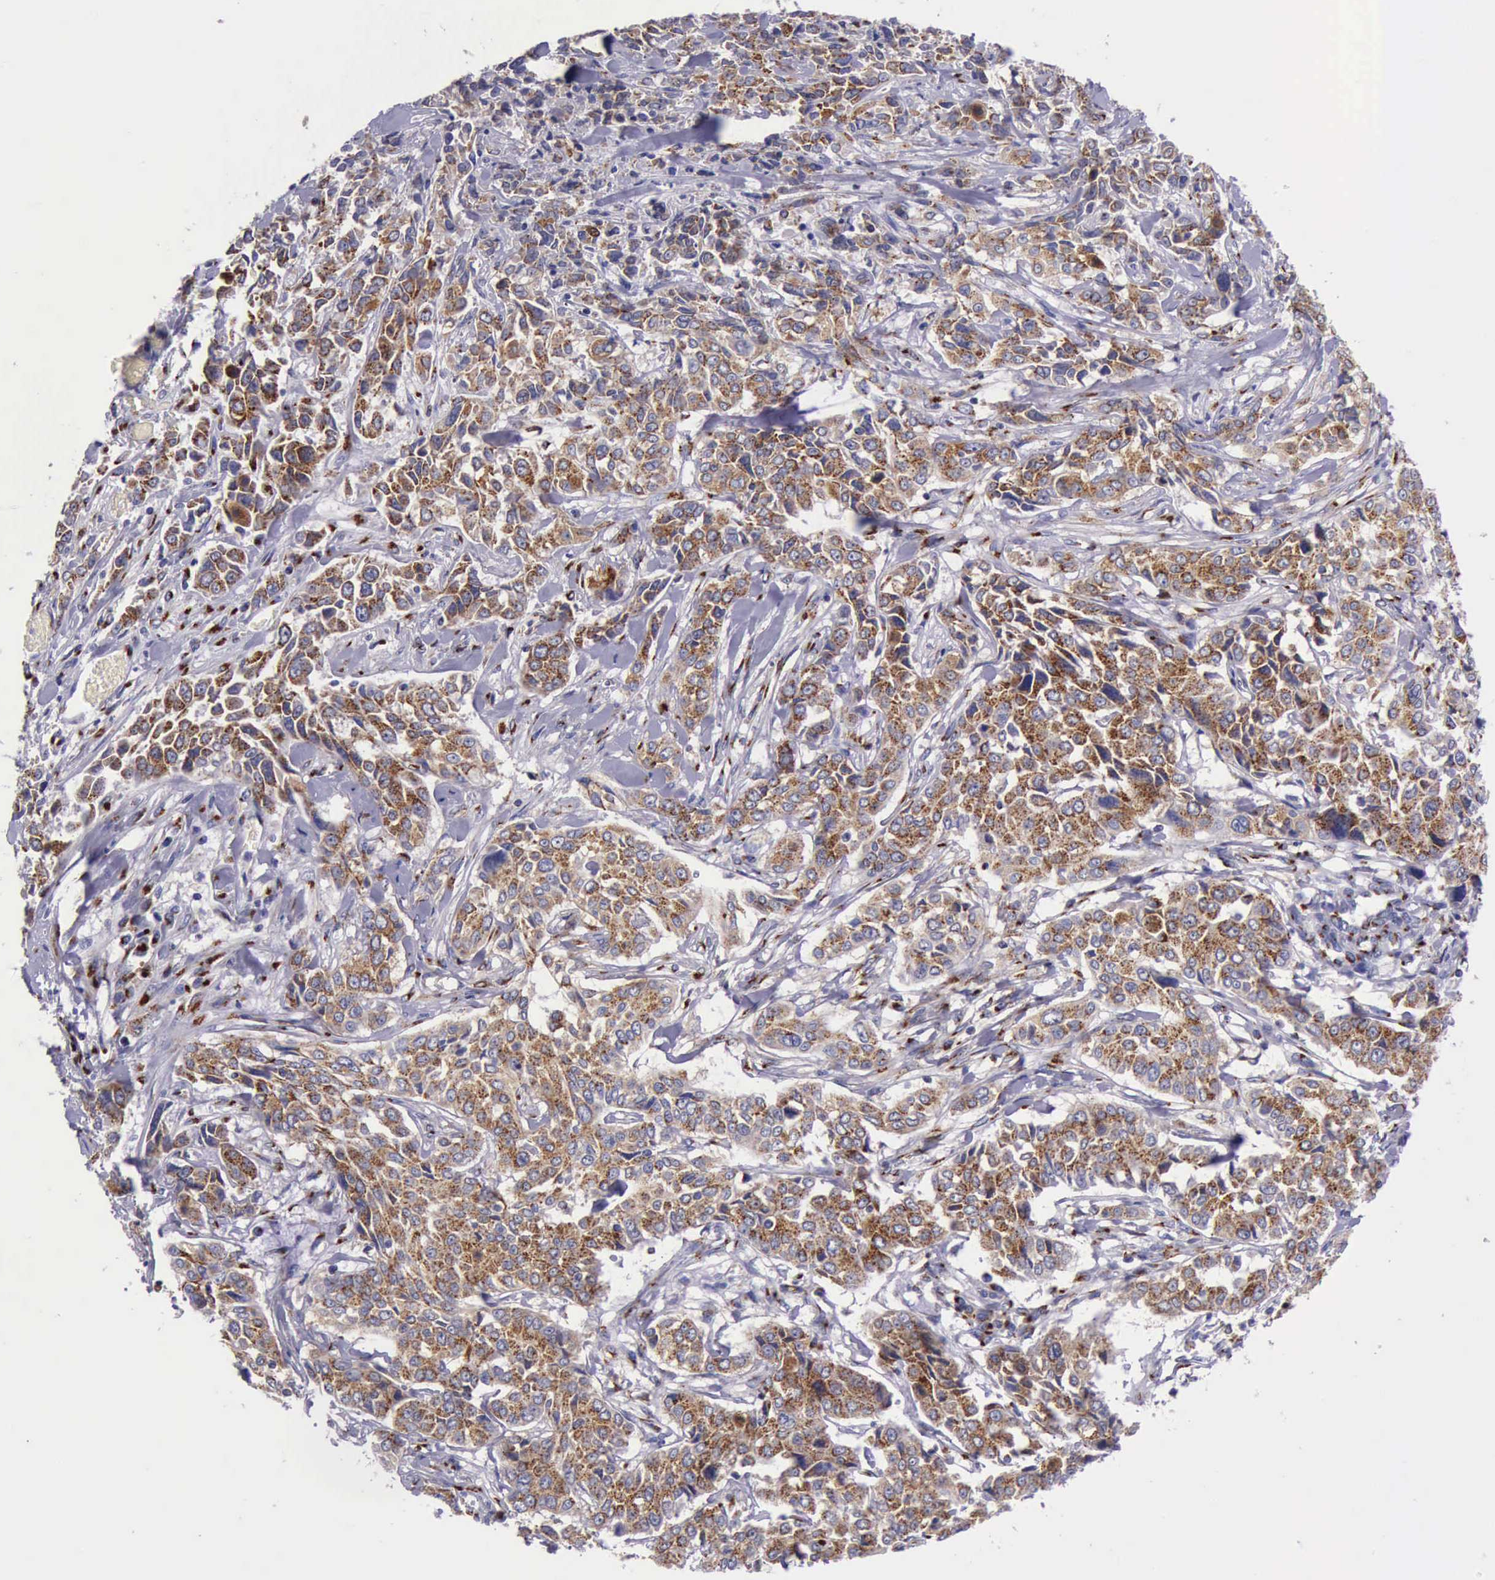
{"staining": {"intensity": "strong", "quantity": ">75%", "location": "cytoplasmic/membranous"}, "tissue": "pancreatic cancer", "cell_type": "Tumor cells", "image_type": "cancer", "snomed": [{"axis": "morphology", "description": "Adenocarcinoma, NOS"}, {"axis": "topography", "description": "Pancreas"}], "caption": "Pancreatic adenocarcinoma stained with DAB immunohistochemistry demonstrates high levels of strong cytoplasmic/membranous staining in about >75% of tumor cells.", "gene": "GOLGA5", "patient": {"sex": "female", "age": 52}}